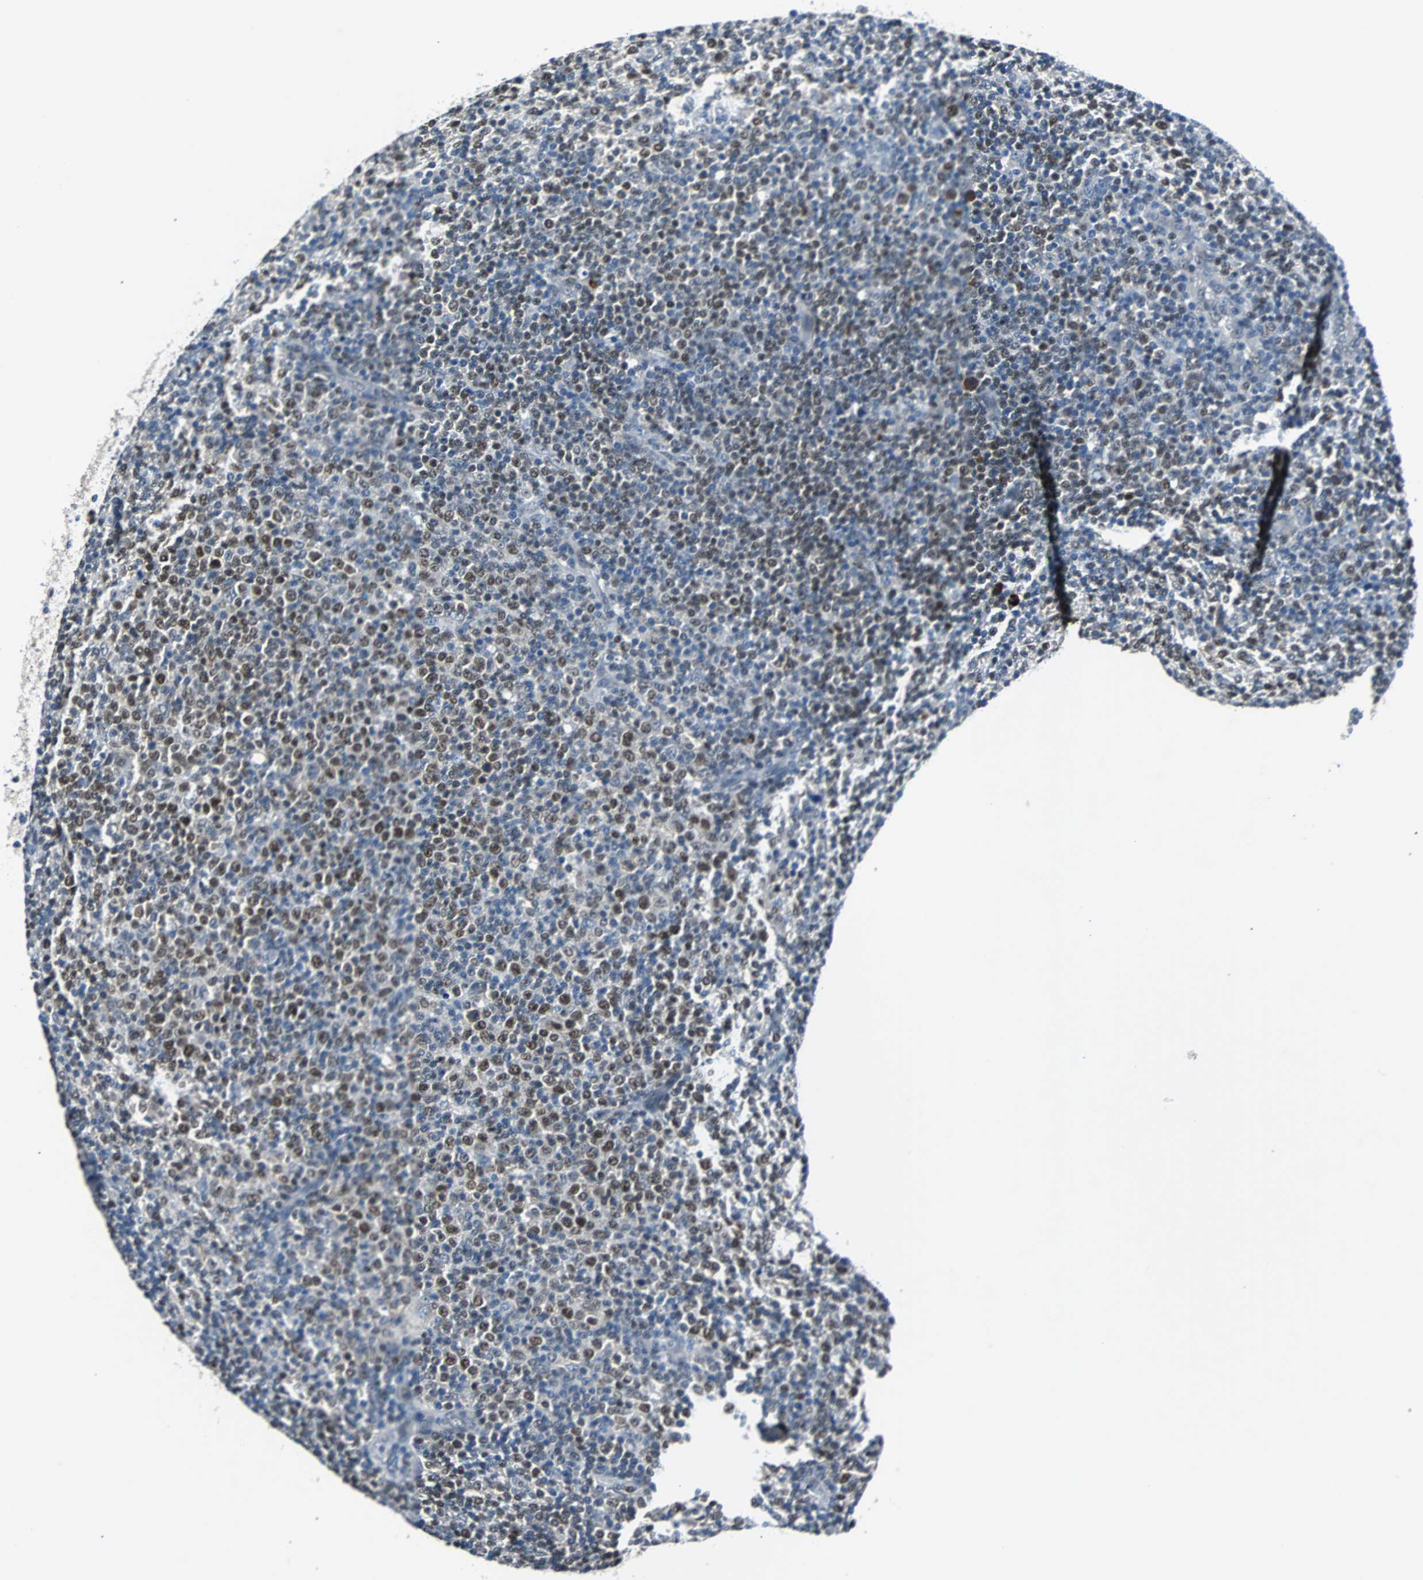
{"staining": {"intensity": "moderate", "quantity": "25%-75%", "location": "nuclear"}, "tissue": "lymphoma", "cell_type": "Tumor cells", "image_type": "cancer", "snomed": [{"axis": "morphology", "description": "Malignant lymphoma, non-Hodgkin's type, Low grade"}, {"axis": "topography", "description": "Lymph node"}], "caption": "Protein expression analysis of lymphoma demonstrates moderate nuclear staining in approximately 25%-75% of tumor cells.", "gene": "USP28", "patient": {"sex": "male", "age": 70}}